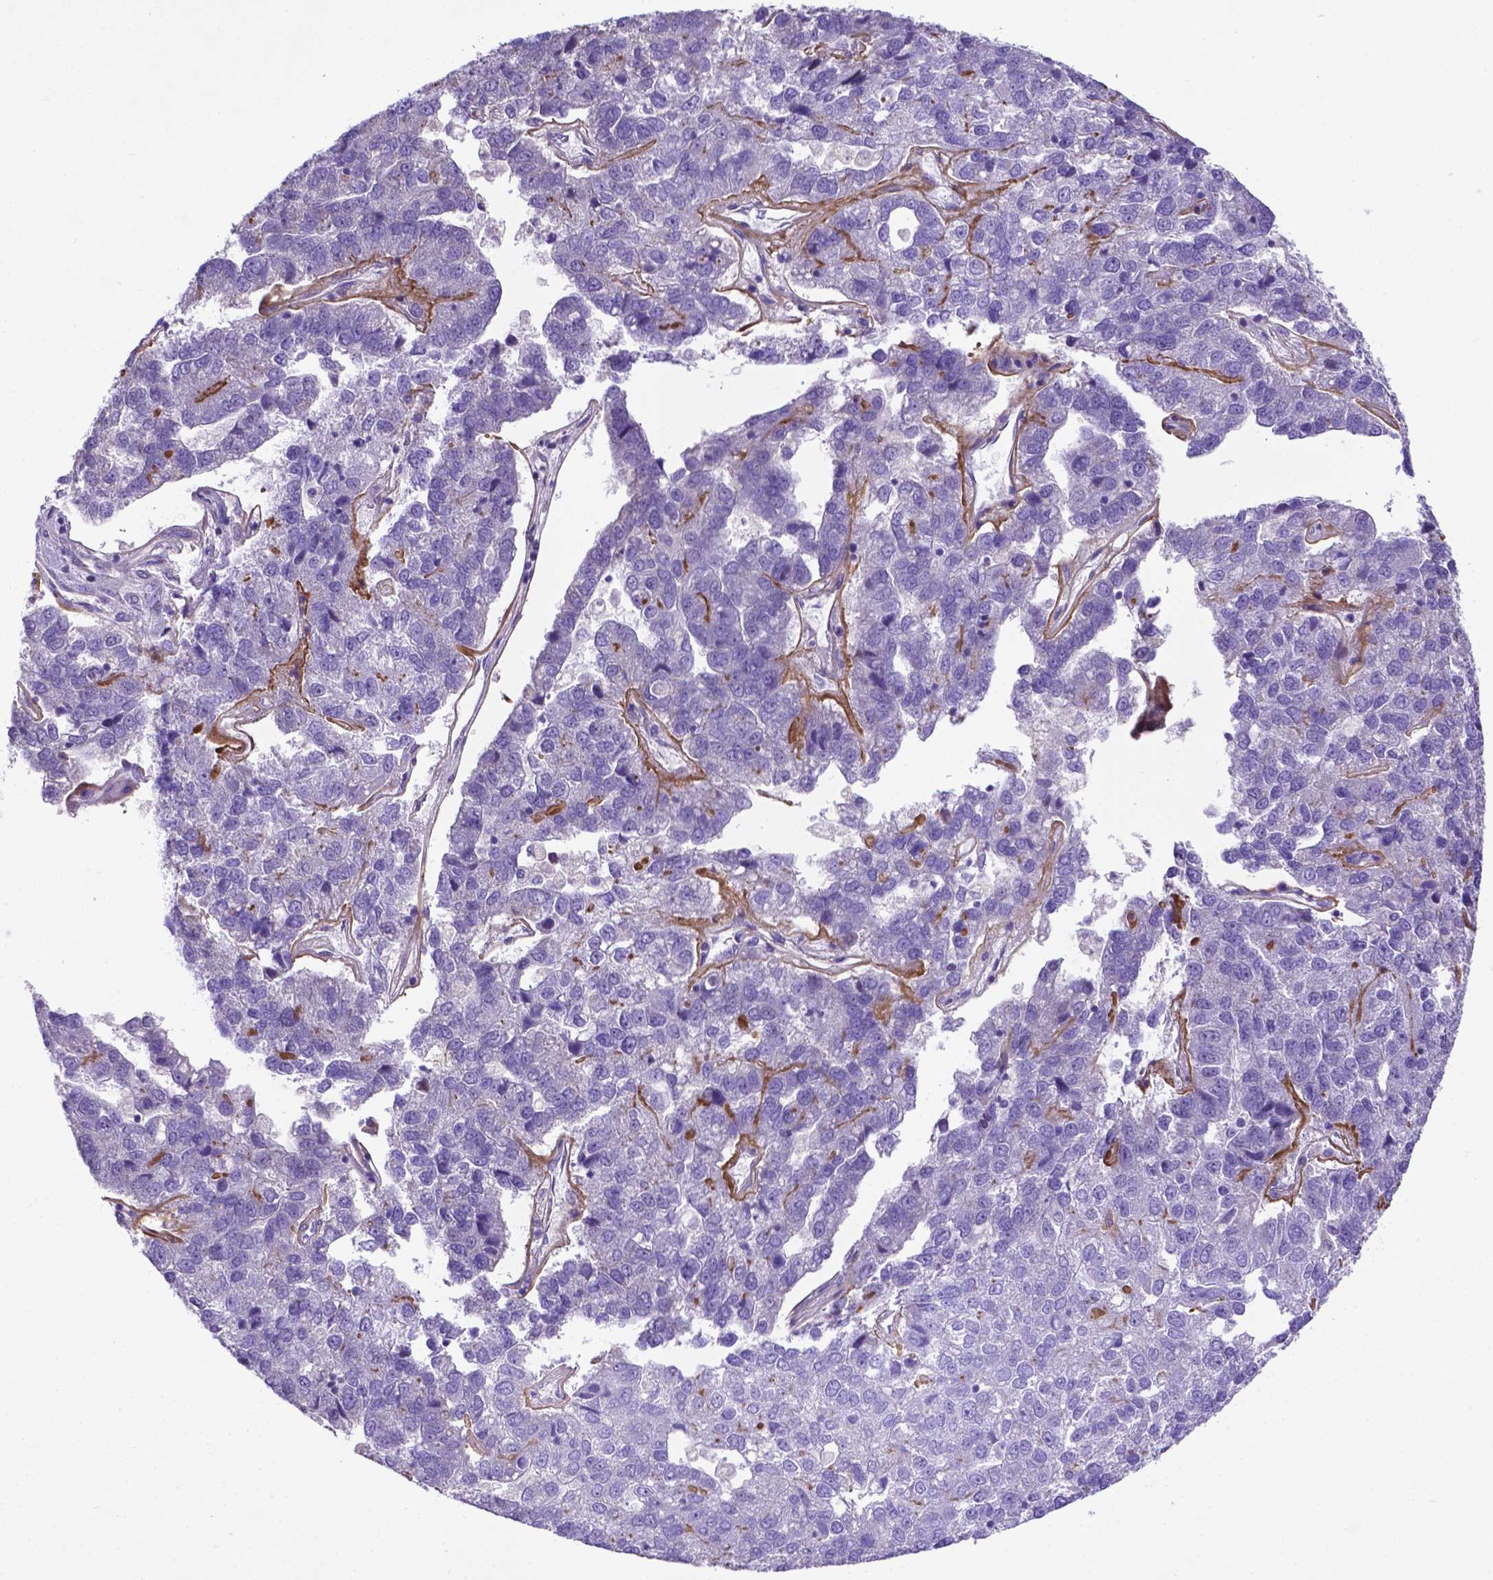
{"staining": {"intensity": "negative", "quantity": "none", "location": "none"}, "tissue": "pancreatic cancer", "cell_type": "Tumor cells", "image_type": "cancer", "snomed": [{"axis": "morphology", "description": "Adenocarcinoma, NOS"}, {"axis": "topography", "description": "Pancreas"}], "caption": "A high-resolution micrograph shows immunohistochemistry (IHC) staining of adenocarcinoma (pancreatic), which shows no significant staining in tumor cells.", "gene": "PFKFB4", "patient": {"sex": "female", "age": 61}}